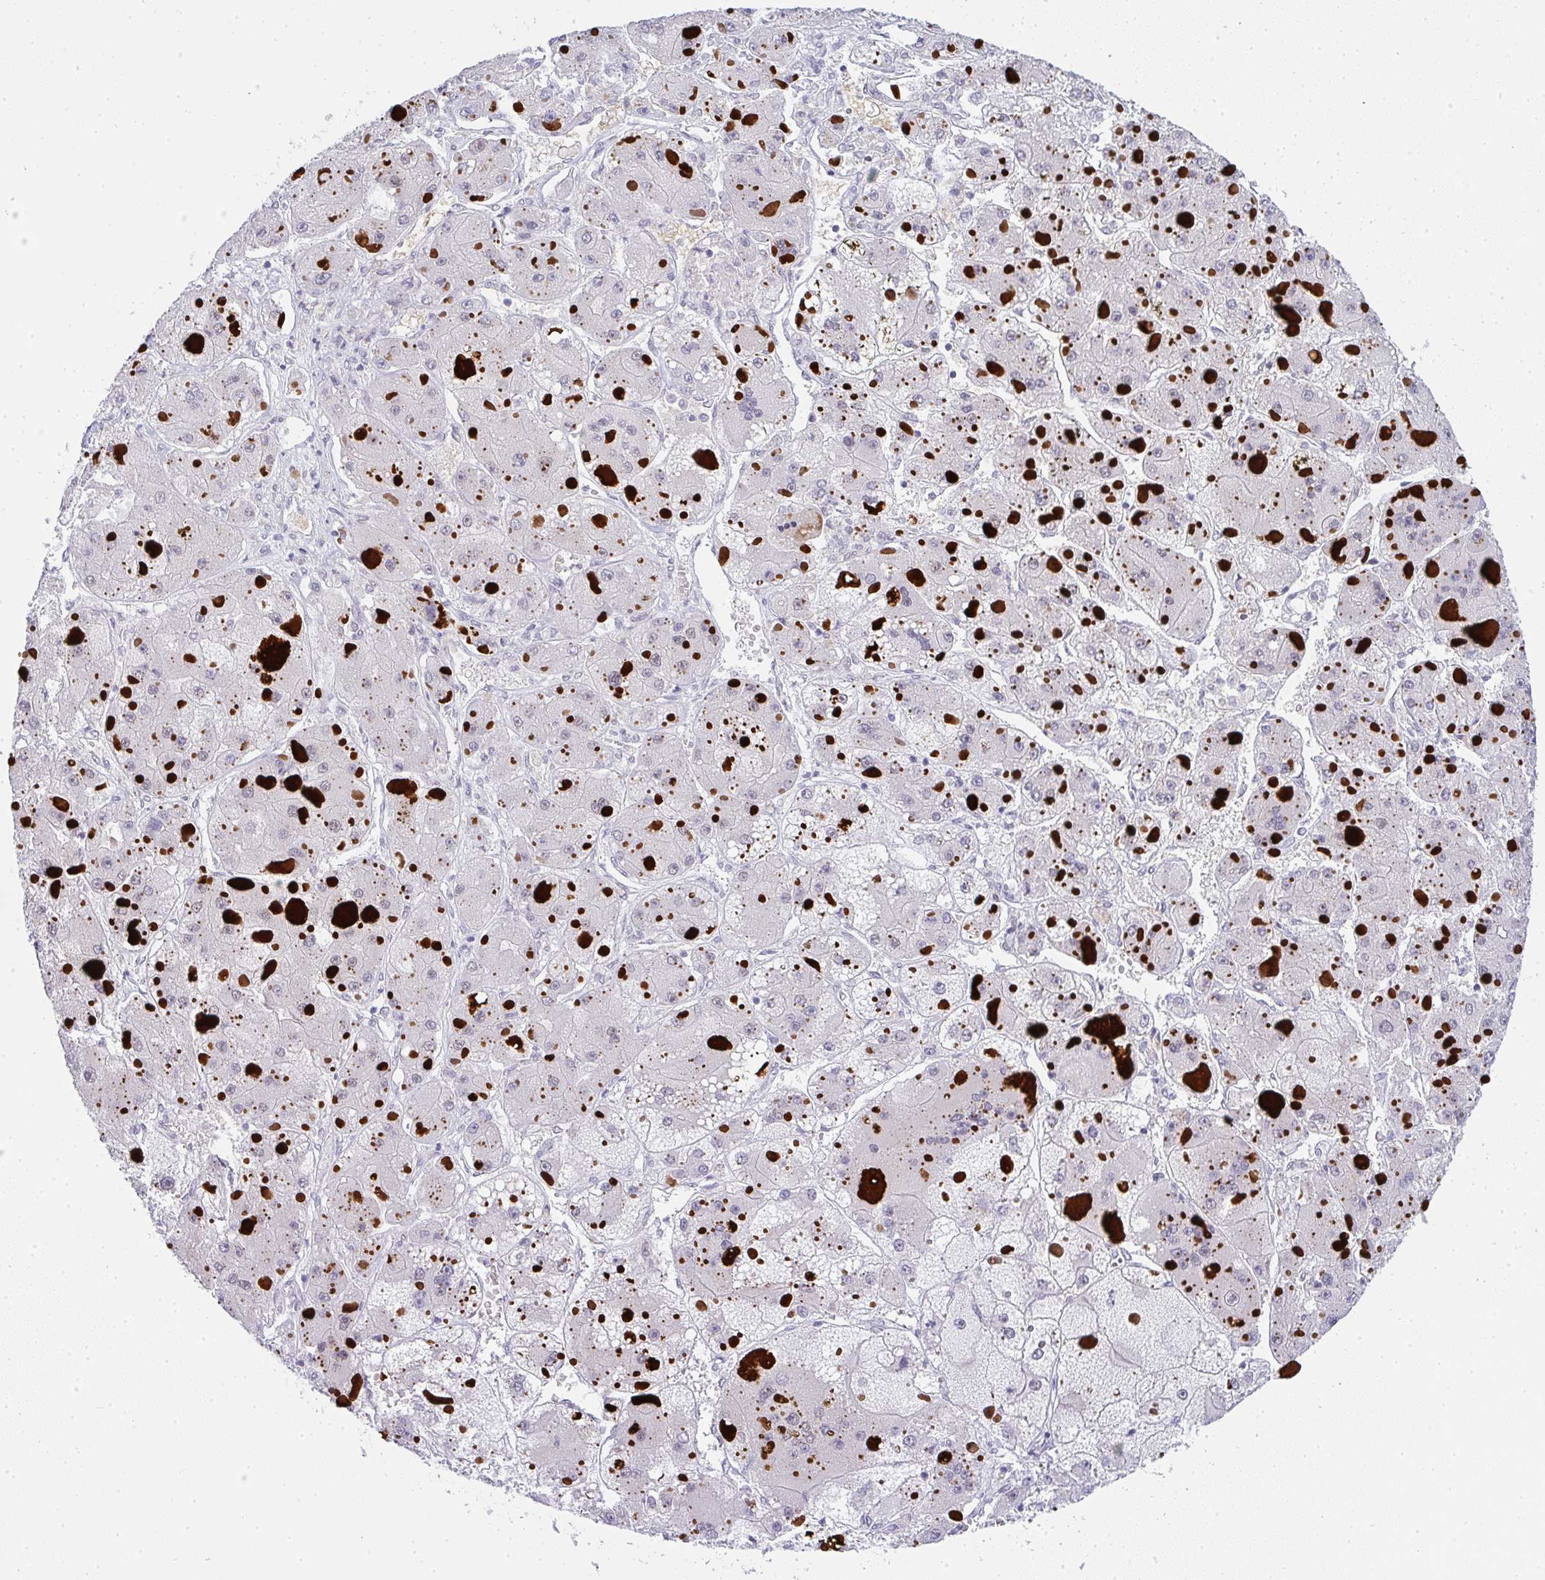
{"staining": {"intensity": "negative", "quantity": "none", "location": "none"}, "tissue": "liver cancer", "cell_type": "Tumor cells", "image_type": "cancer", "snomed": [{"axis": "morphology", "description": "Carcinoma, Hepatocellular, NOS"}, {"axis": "topography", "description": "Liver"}], "caption": "Immunohistochemical staining of liver cancer reveals no significant expression in tumor cells.", "gene": "TNMD", "patient": {"sex": "female", "age": 73}}